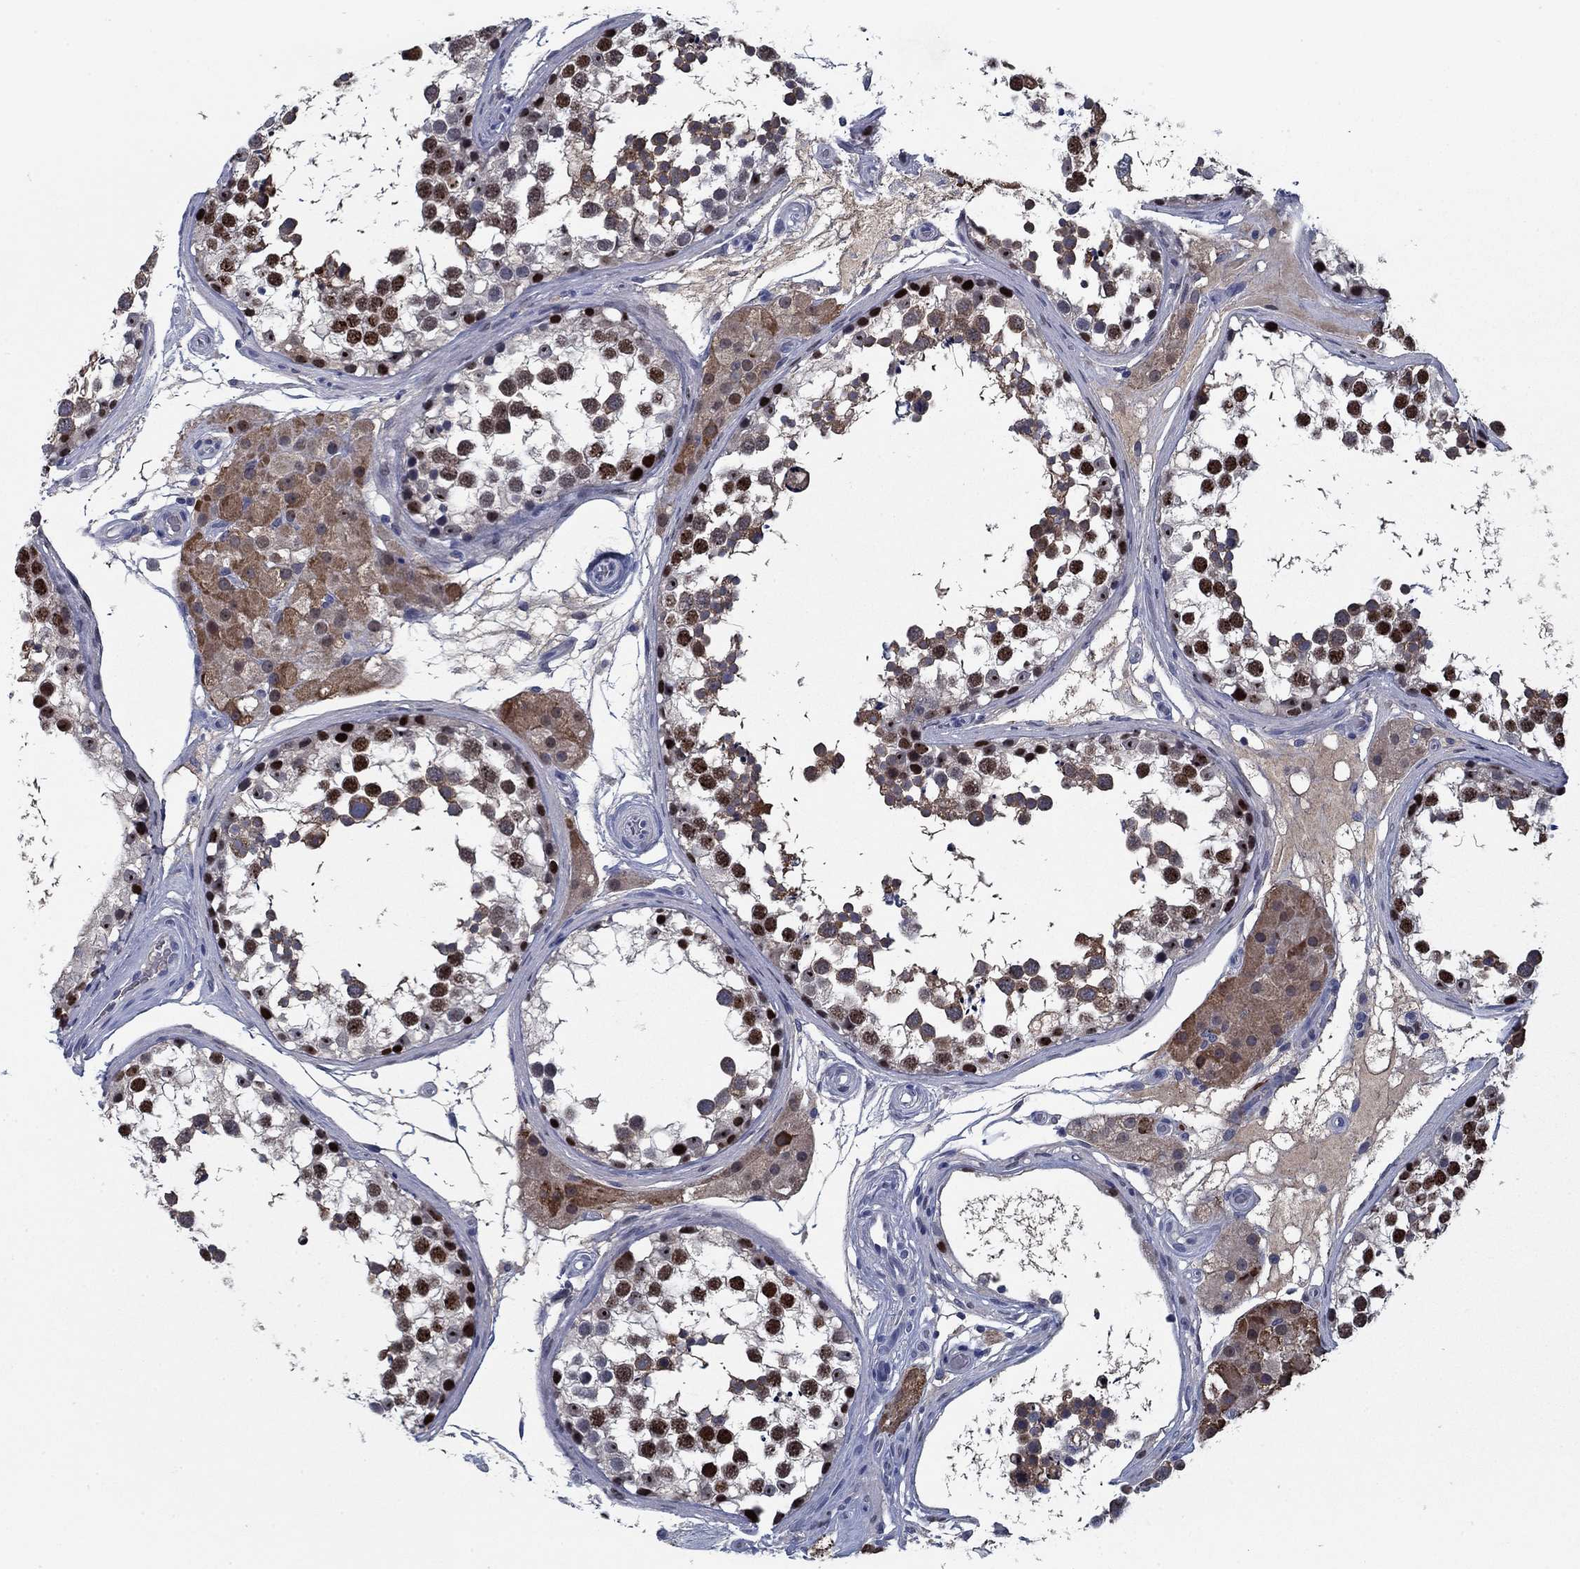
{"staining": {"intensity": "strong", "quantity": "25%-75%", "location": "cytoplasmic/membranous,nuclear"}, "tissue": "testis", "cell_type": "Cells in seminiferous ducts", "image_type": "normal", "snomed": [{"axis": "morphology", "description": "Normal tissue, NOS"}, {"axis": "morphology", "description": "Seminoma, NOS"}, {"axis": "topography", "description": "Testis"}], "caption": "Immunohistochemistry image of normal testis stained for a protein (brown), which reveals high levels of strong cytoplasmic/membranous,nuclear staining in about 25%-75% of cells in seminiferous ducts.", "gene": "PNMA8A", "patient": {"sex": "male", "age": 65}}